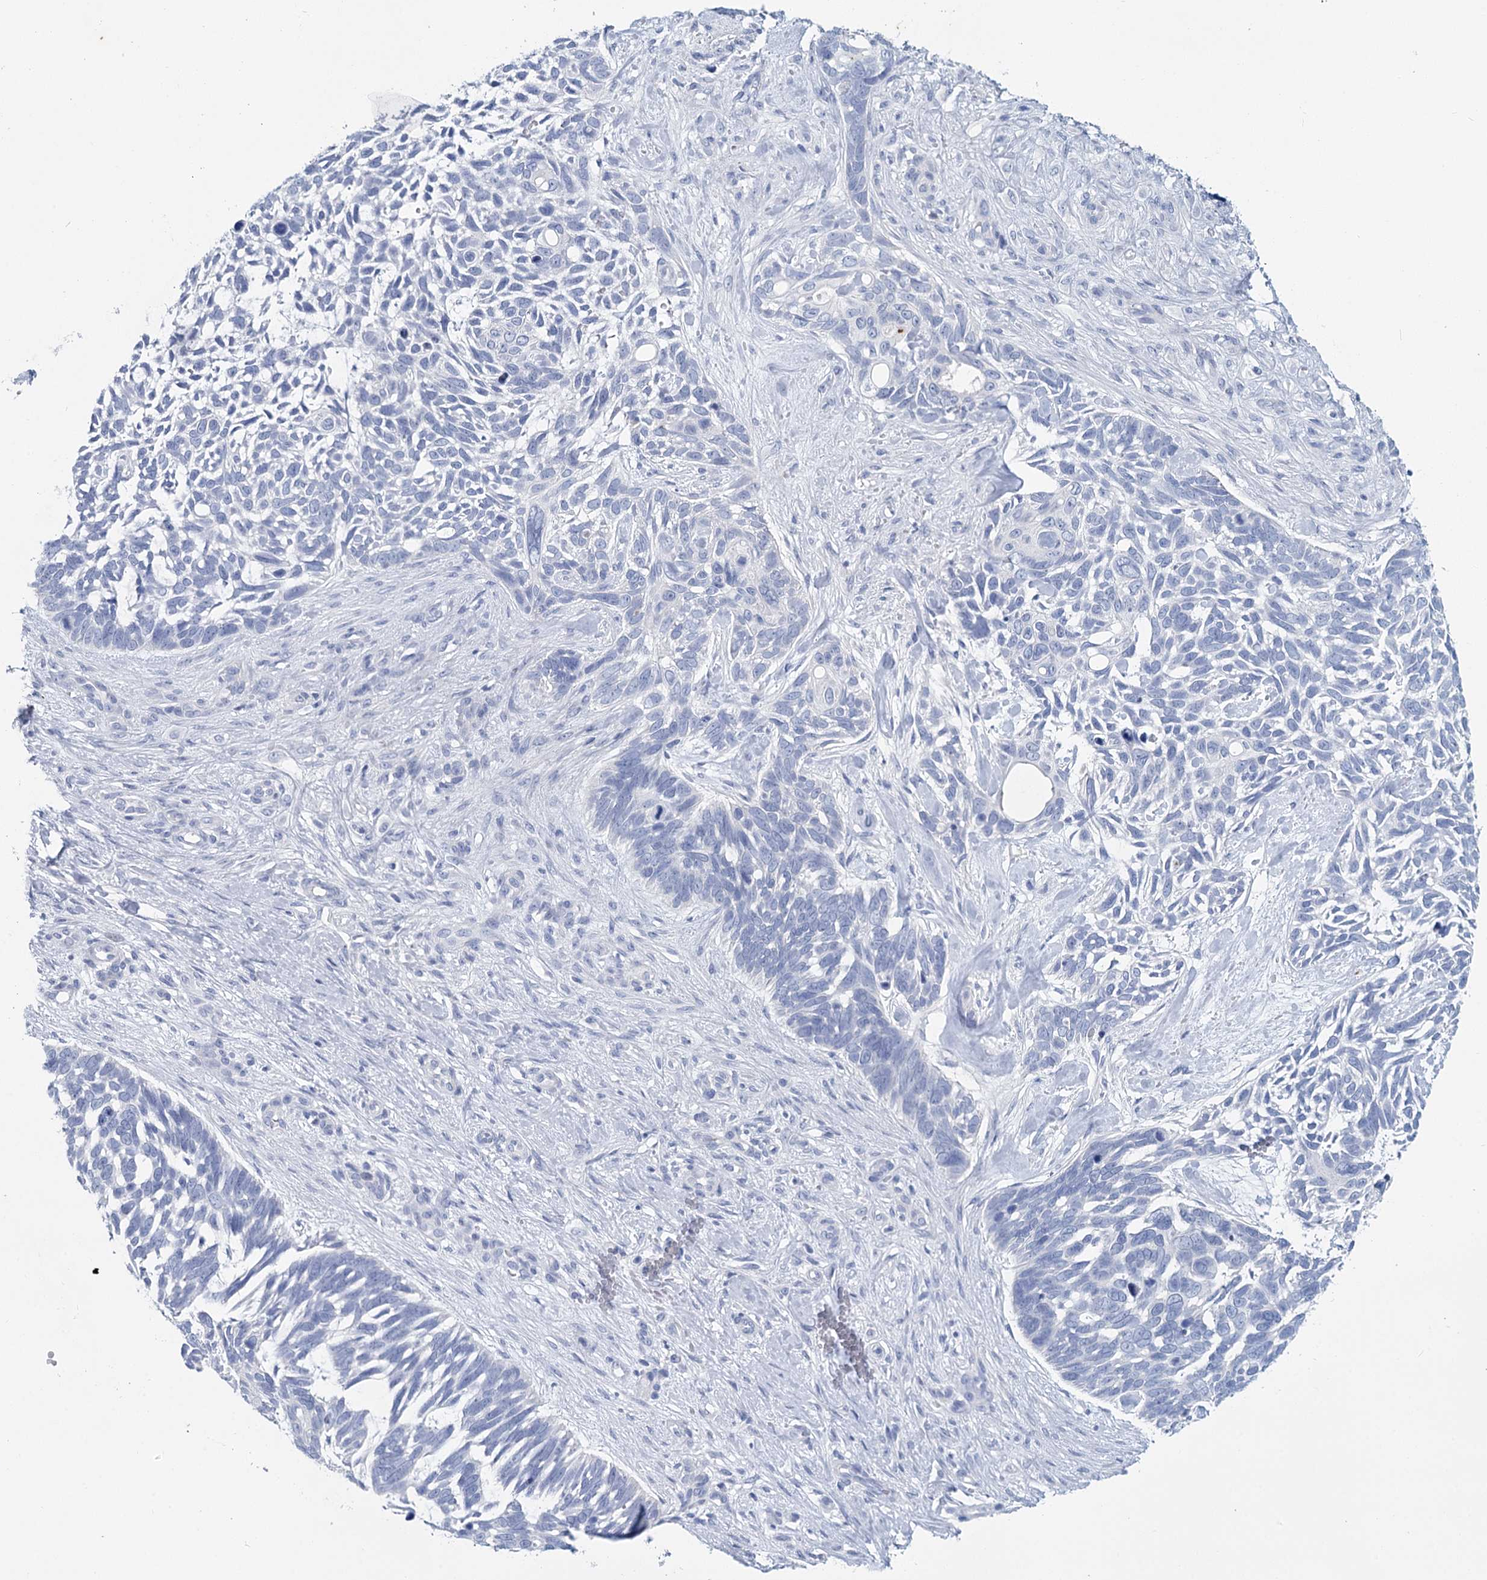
{"staining": {"intensity": "negative", "quantity": "none", "location": "none"}, "tissue": "skin cancer", "cell_type": "Tumor cells", "image_type": "cancer", "snomed": [{"axis": "morphology", "description": "Basal cell carcinoma"}, {"axis": "topography", "description": "Skin"}], "caption": "DAB immunohistochemical staining of basal cell carcinoma (skin) demonstrates no significant staining in tumor cells.", "gene": "METTL7B", "patient": {"sex": "male", "age": 88}}